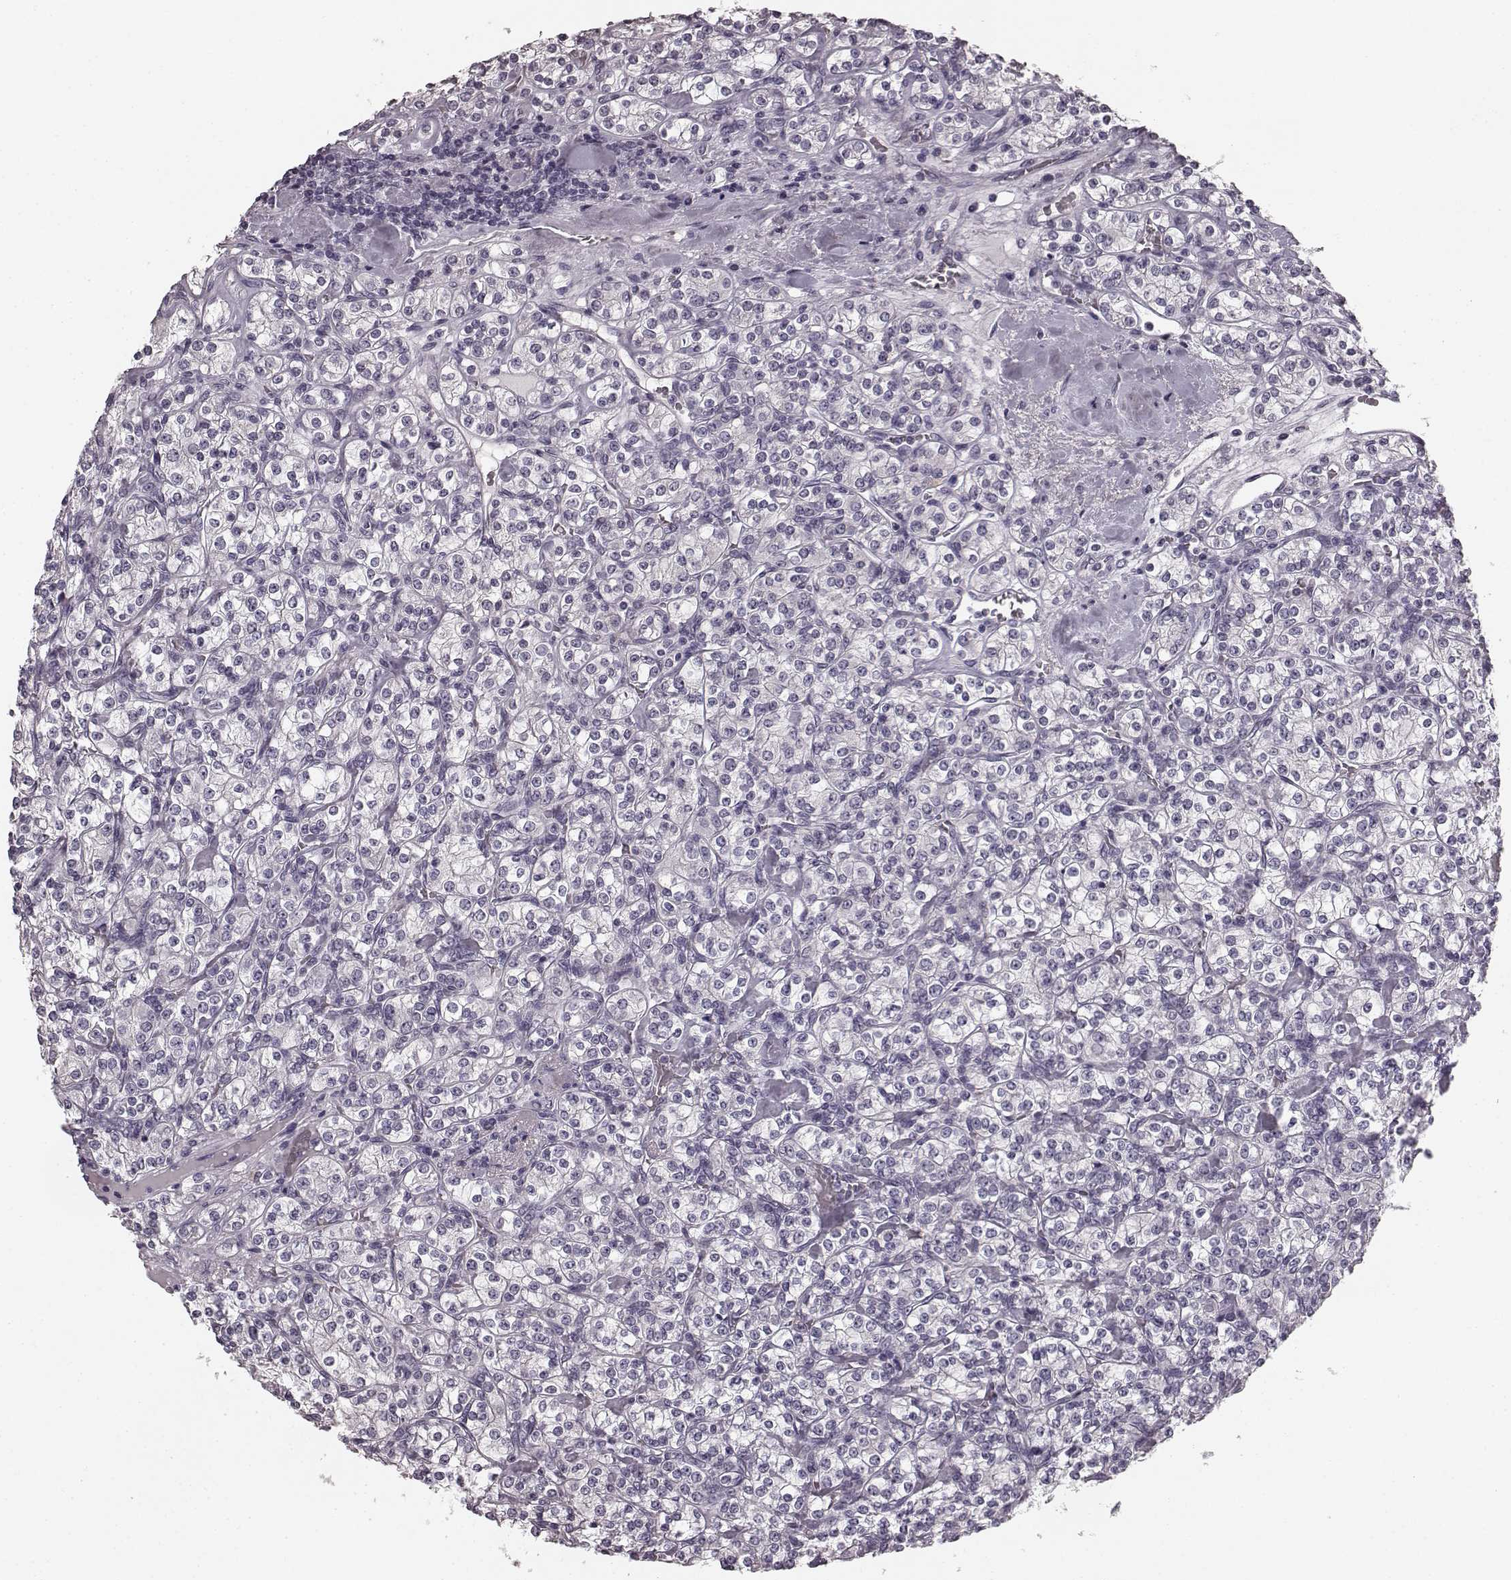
{"staining": {"intensity": "negative", "quantity": "none", "location": "none"}, "tissue": "renal cancer", "cell_type": "Tumor cells", "image_type": "cancer", "snomed": [{"axis": "morphology", "description": "Adenocarcinoma, NOS"}, {"axis": "topography", "description": "Kidney"}], "caption": "Immunohistochemistry (IHC) image of neoplastic tissue: adenocarcinoma (renal) stained with DAB (3,3'-diaminobenzidine) demonstrates no significant protein positivity in tumor cells.", "gene": "RIT2", "patient": {"sex": "male", "age": 77}}